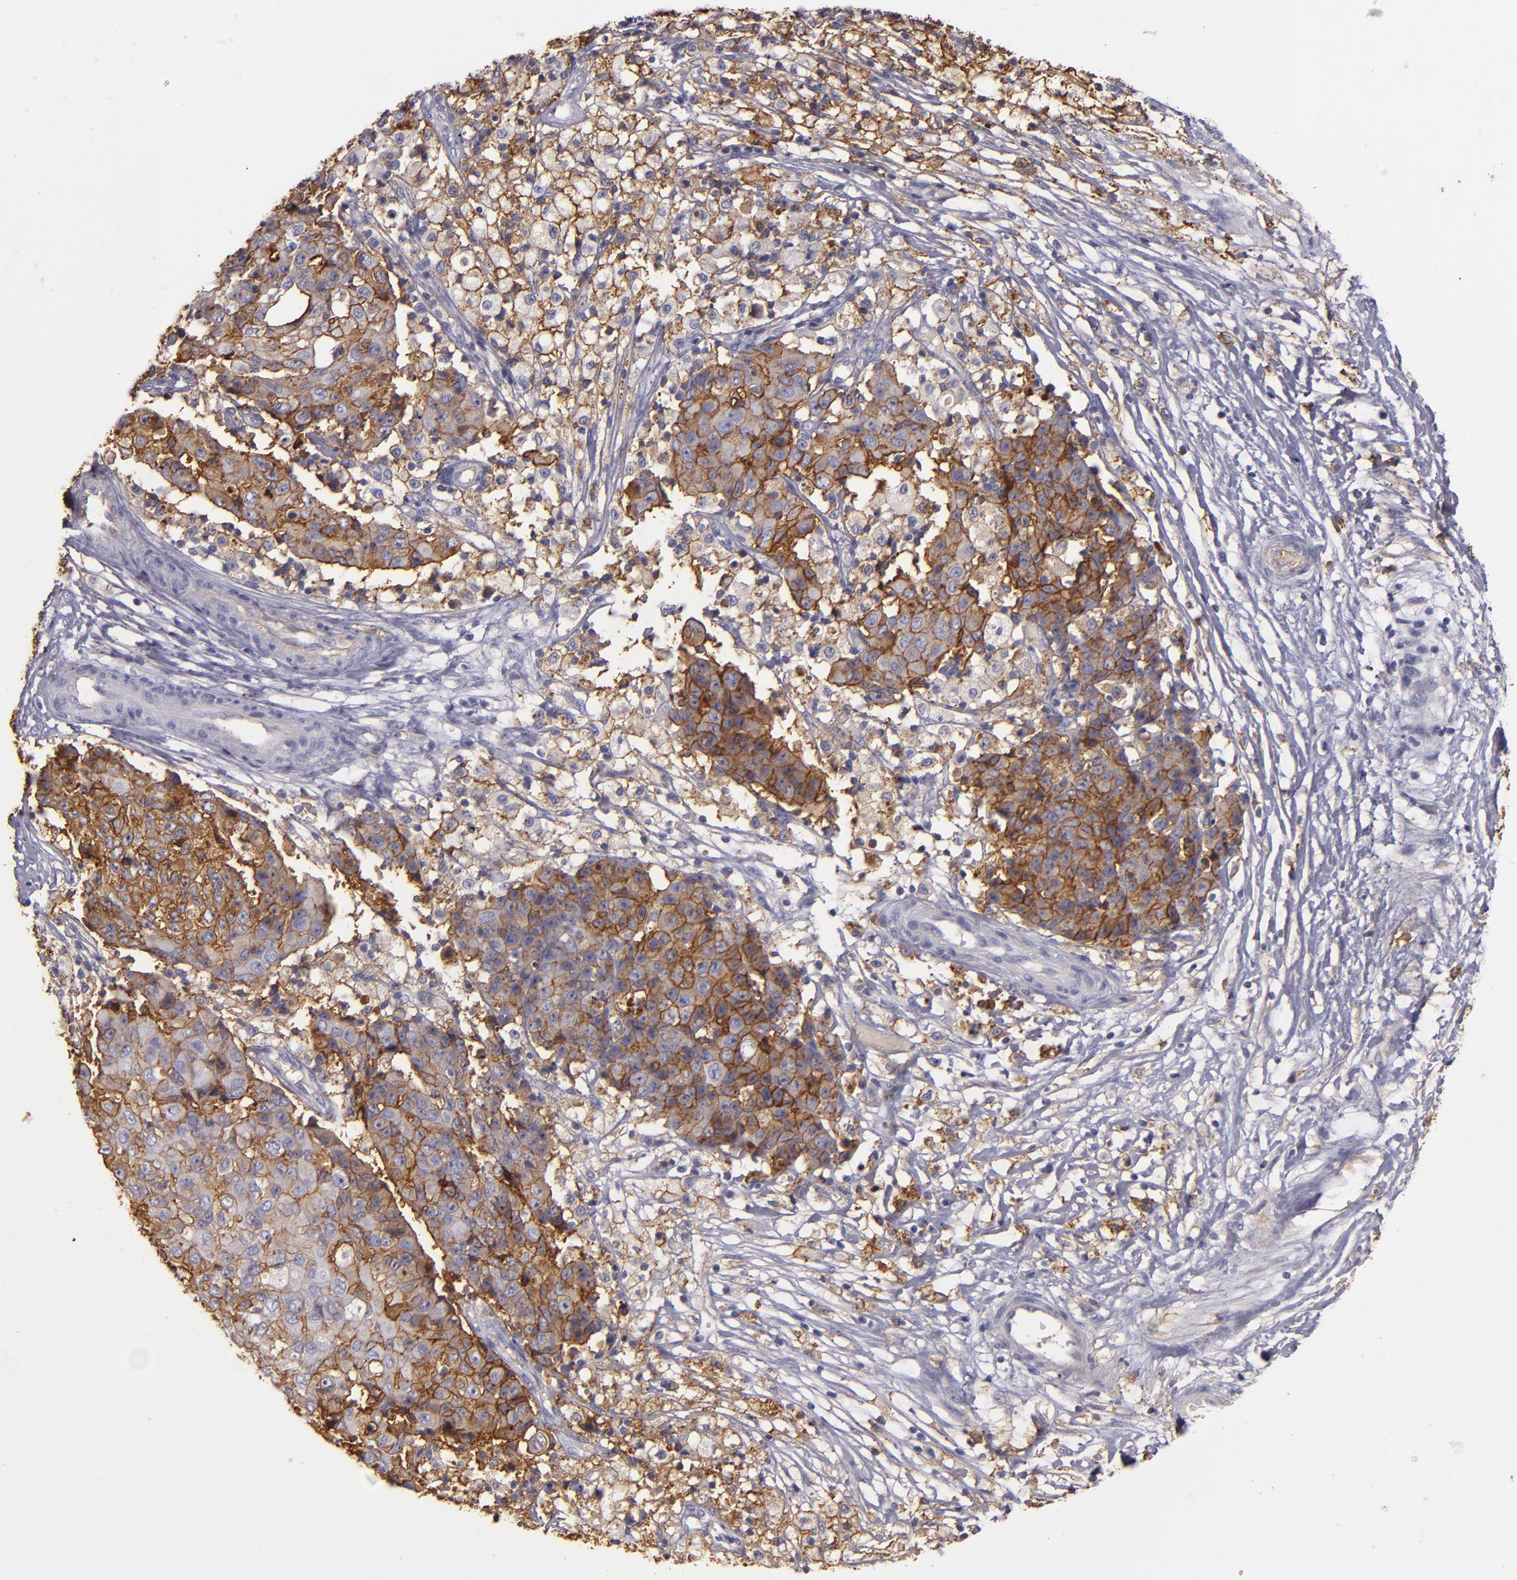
{"staining": {"intensity": "moderate", "quantity": ">75%", "location": "cytoplasmic/membranous"}, "tissue": "ovarian cancer", "cell_type": "Tumor cells", "image_type": "cancer", "snomed": [{"axis": "morphology", "description": "Carcinoma, endometroid"}, {"axis": "topography", "description": "Ovary"}], "caption": "A brown stain shows moderate cytoplasmic/membranous staining of a protein in ovarian cancer (endometroid carcinoma) tumor cells. The protein of interest is shown in brown color, while the nuclei are stained blue.", "gene": "CD9", "patient": {"sex": "female", "age": 42}}